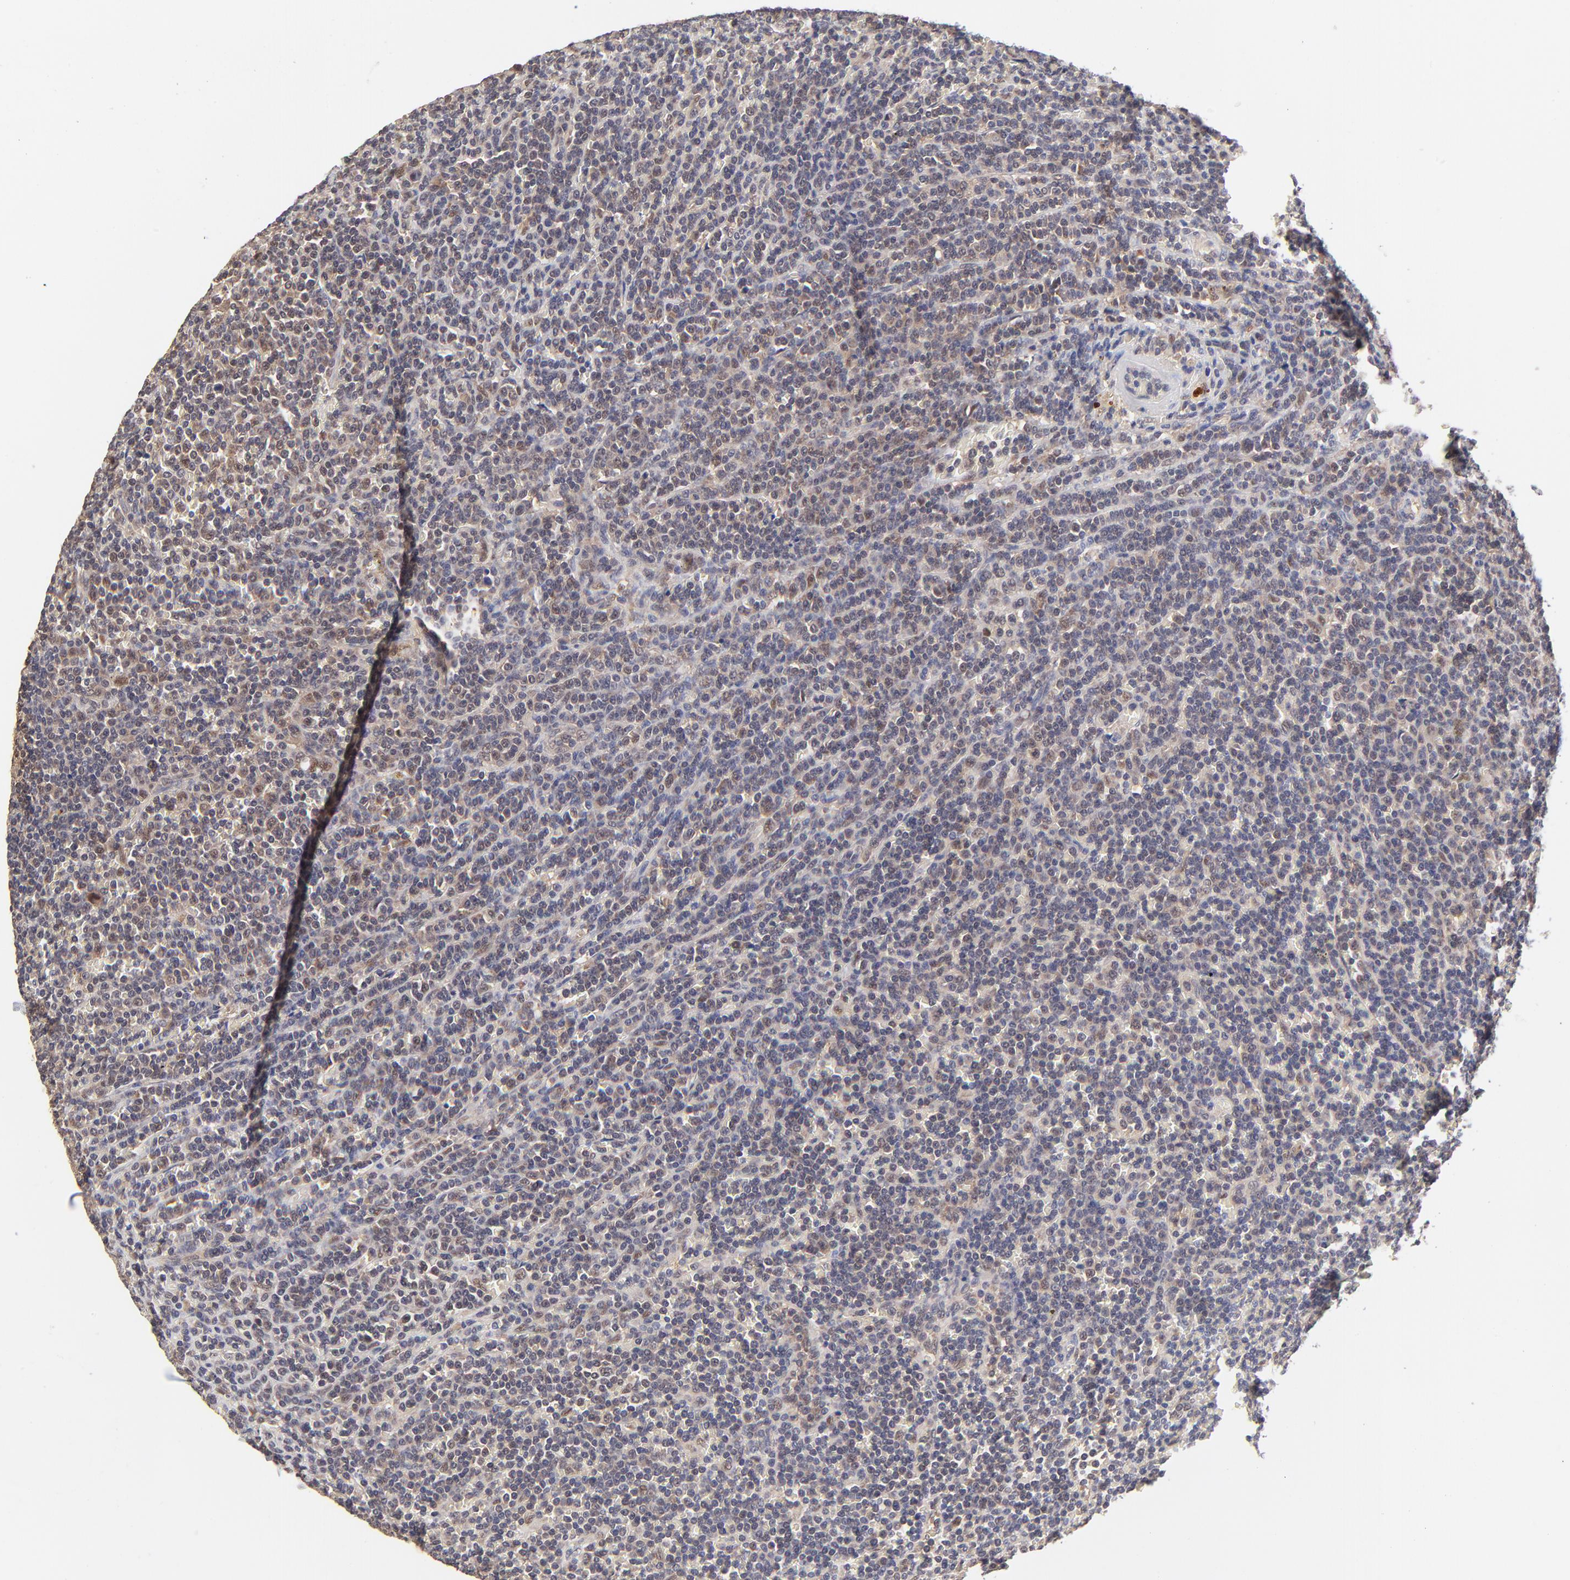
{"staining": {"intensity": "weak", "quantity": "<25%", "location": "nuclear"}, "tissue": "lymphoma", "cell_type": "Tumor cells", "image_type": "cancer", "snomed": [{"axis": "morphology", "description": "Malignant lymphoma, non-Hodgkin's type, Low grade"}, {"axis": "topography", "description": "Spleen"}], "caption": "Lymphoma was stained to show a protein in brown. There is no significant positivity in tumor cells. The staining is performed using DAB brown chromogen with nuclei counter-stained in using hematoxylin.", "gene": "PSMC4", "patient": {"sex": "male", "age": 80}}